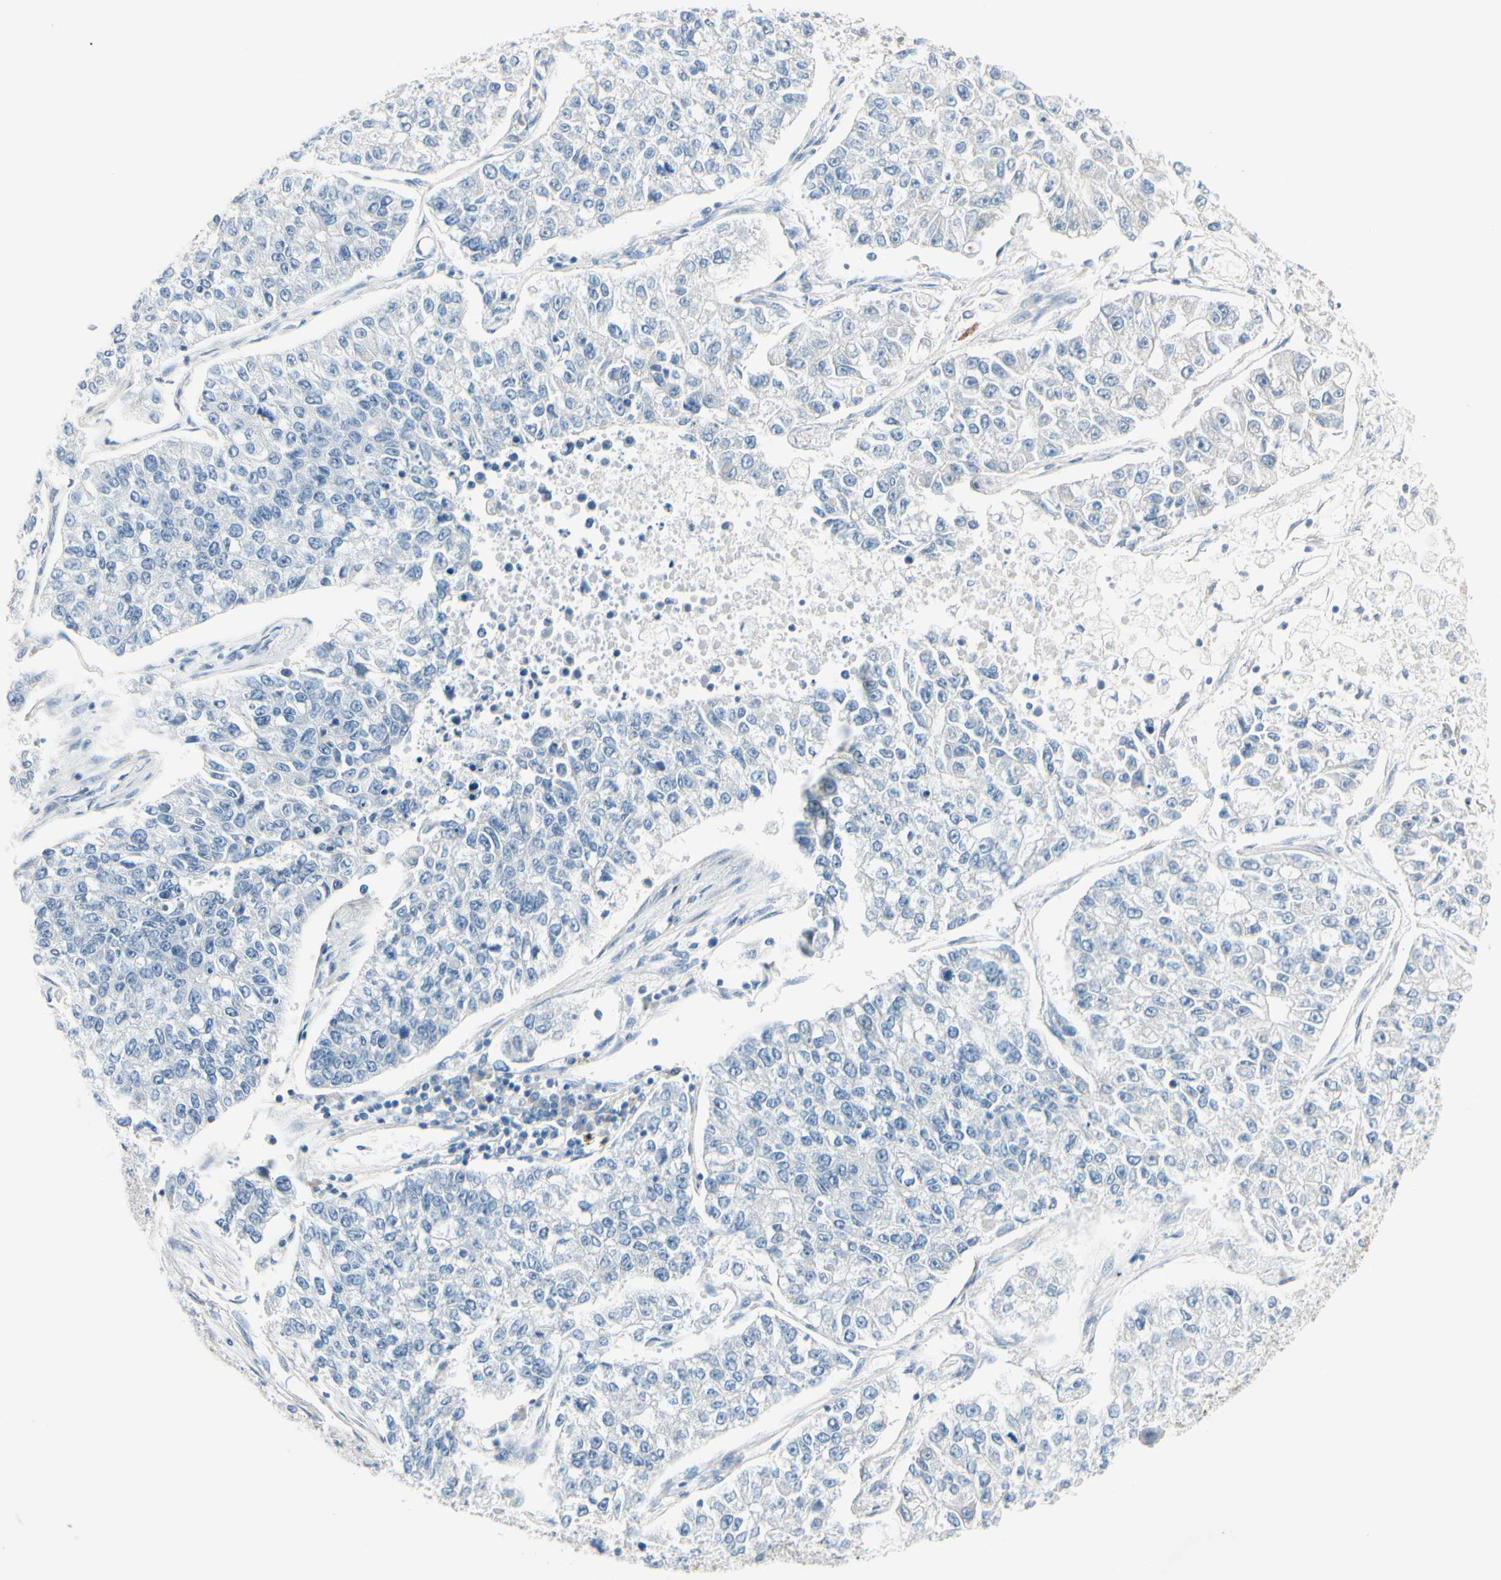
{"staining": {"intensity": "negative", "quantity": "none", "location": "none"}, "tissue": "lung cancer", "cell_type": "Tumor cells", "image_type": "cancer", "snomed": [{"axis": "morphology", "description": "Adenocarcinoma, NOS"}, {"axis": "topography", "description": "Lung"}], "caption": "Lung cancer was stained to show a protein in brown. There is no significant expression in tumor cells. (DAB (3,3'-diaminobenzidine) IHC visualized using brightfield microscopy, high magnification).", "gene": "CDHR5", "patient": {"sex": "male", "age": 49}}